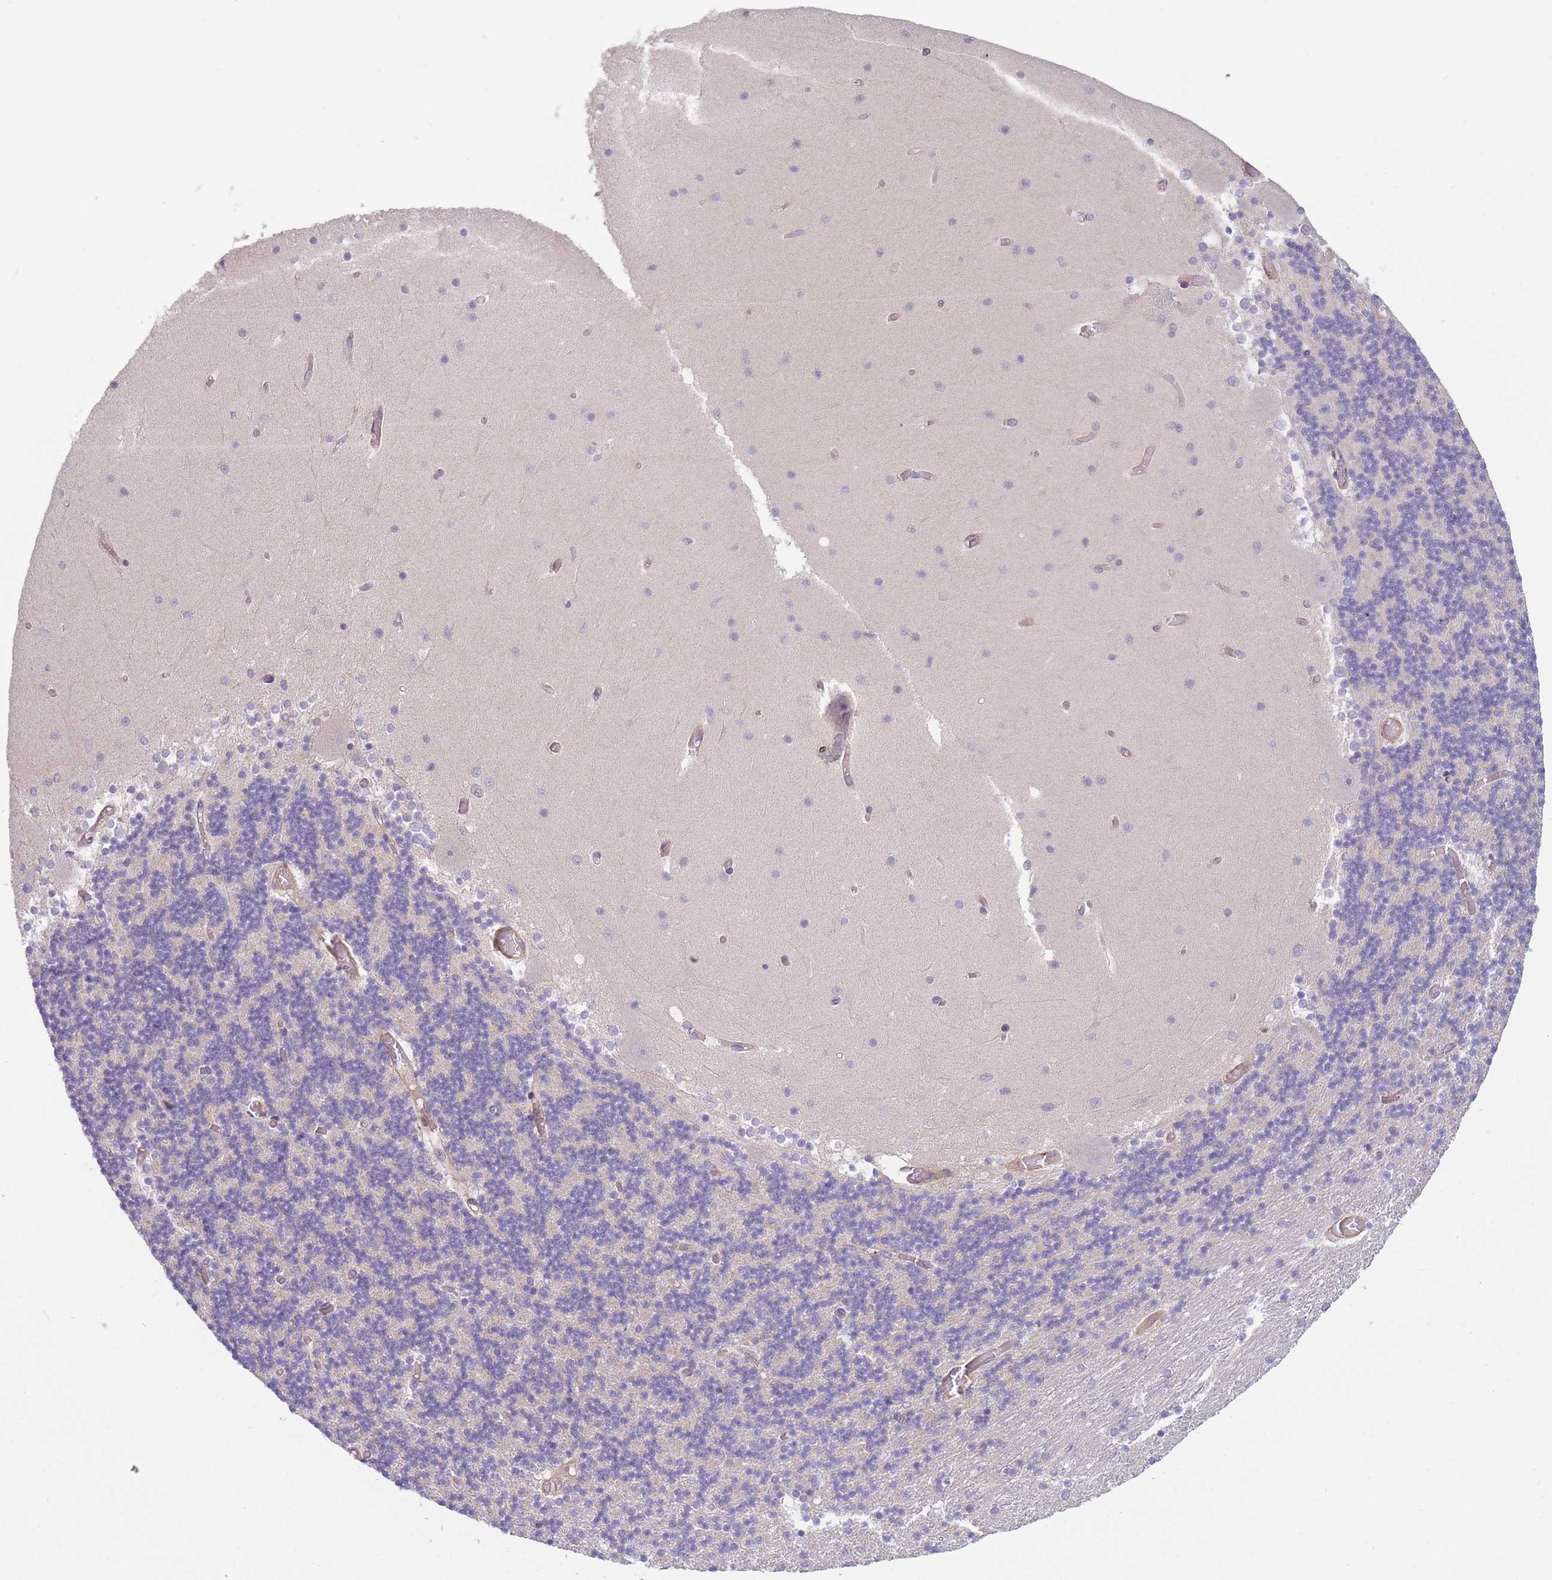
{"staining": {"intensity": "negative", "quantity": "none", "location": "none"}, "tissue": "cerebellum", "cell_type": "Cells in granular layer", "image_type": "normal", "snomed": [{"axis": "morphology", "description": "Normal tissue, NOS"}, {"axis": "topography", "description": "Cerebellum"}], "caption": "Cells in granular layer are negative for protein expression in unremarkable human cerebellum. (Brightfield microscopy of DAB immunohistochemistry at high magnification).", "gene": "WDR93", "patient": {"sex": "female", "age": 28}}